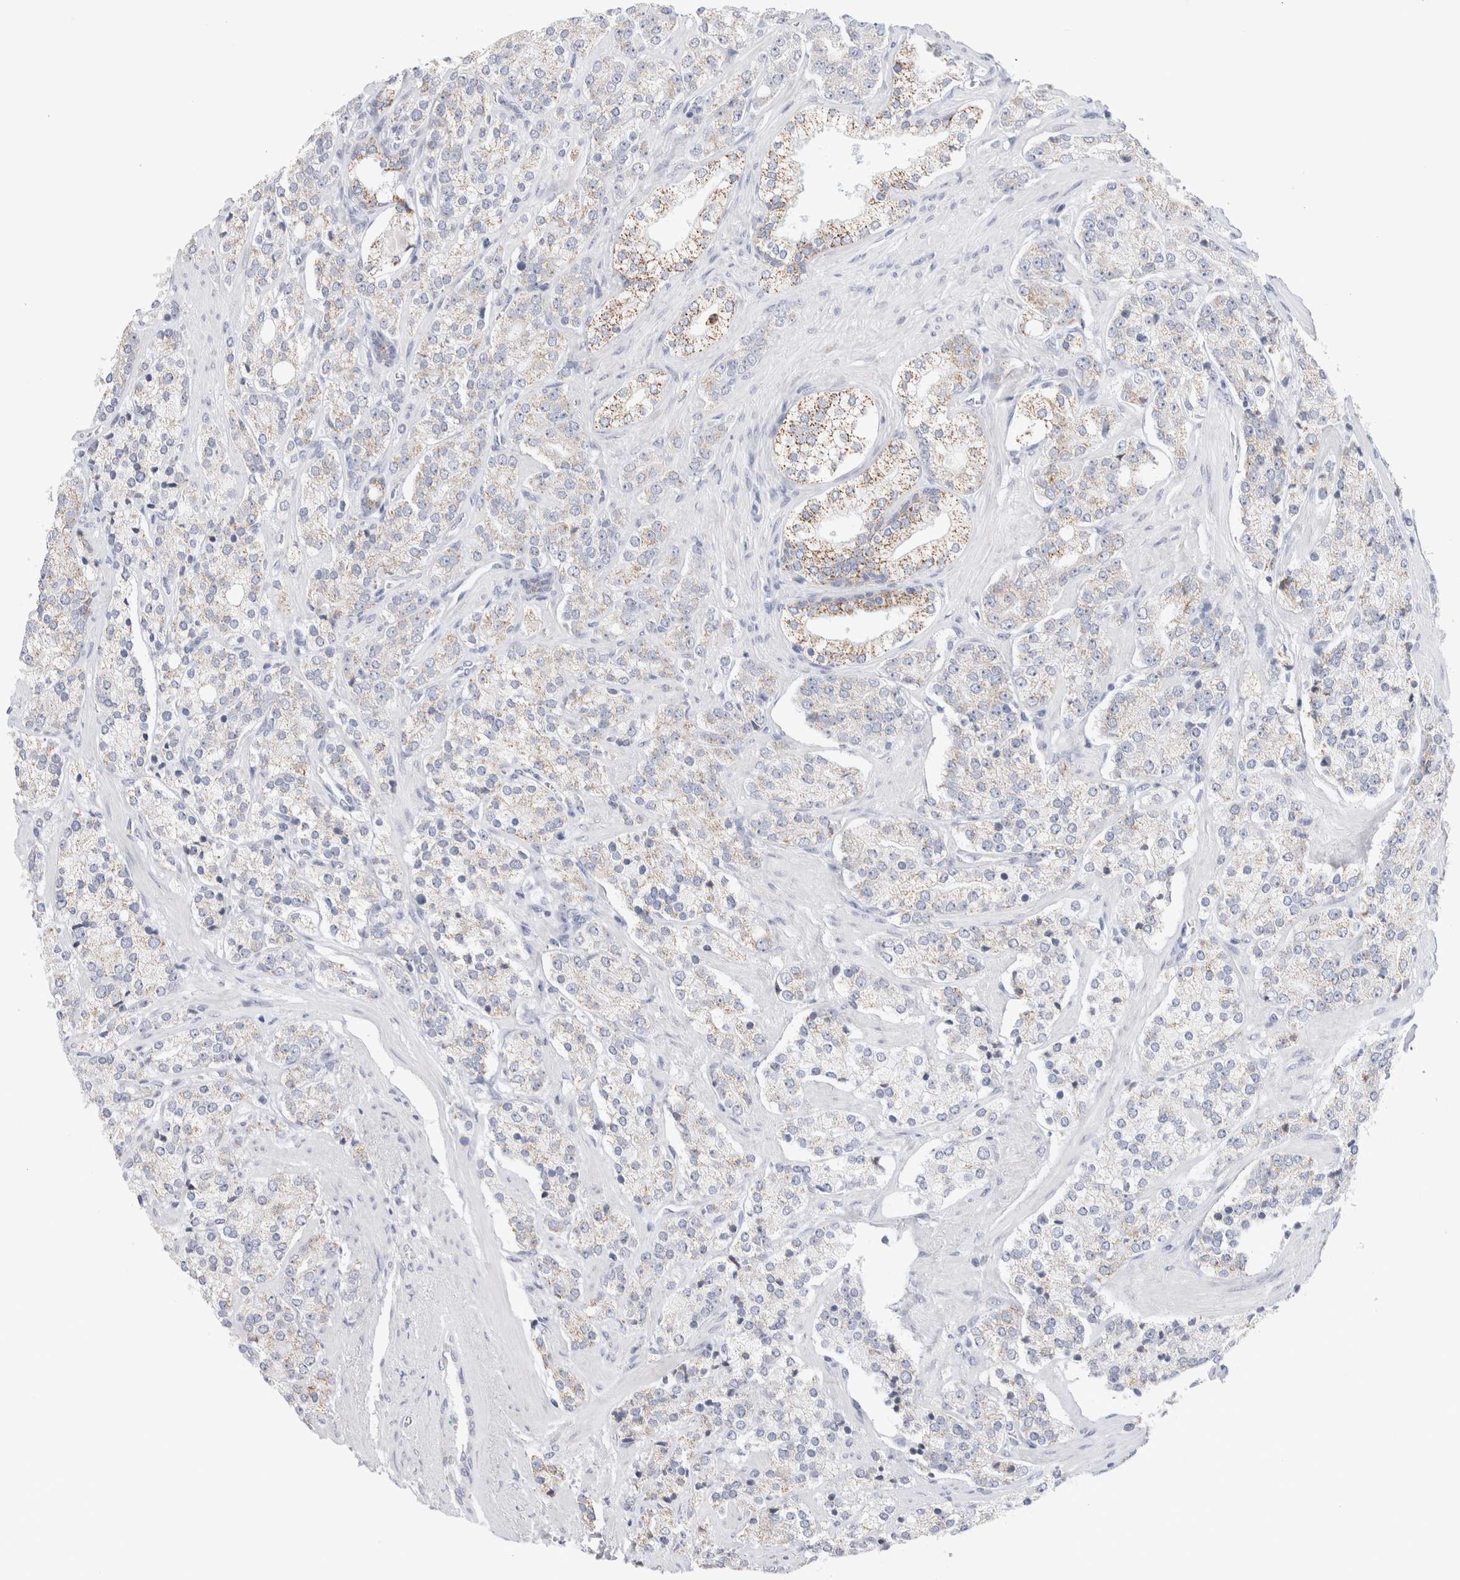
{"staining": {"intensity": "weak", "quantity": "25%-75%", "location": "cytoplasmic/membranous"}, "tissue": "prostate cancer", "cell_type": "Tumor cells", "image_type": "cancer", "snomed": [{"axis": "morphology", "description": "Adenocarcinoma, High grade"}, {"axis": "topography", "description": "Prostate"}], "caption": "This image displays IHC staining of human prostate cancer, with low weak cytoplasmic/membranous expression in about 25%-75% of tumor cells.", "gene": "ECHDC2", "patient": {"sex": "male", "age": 71}}